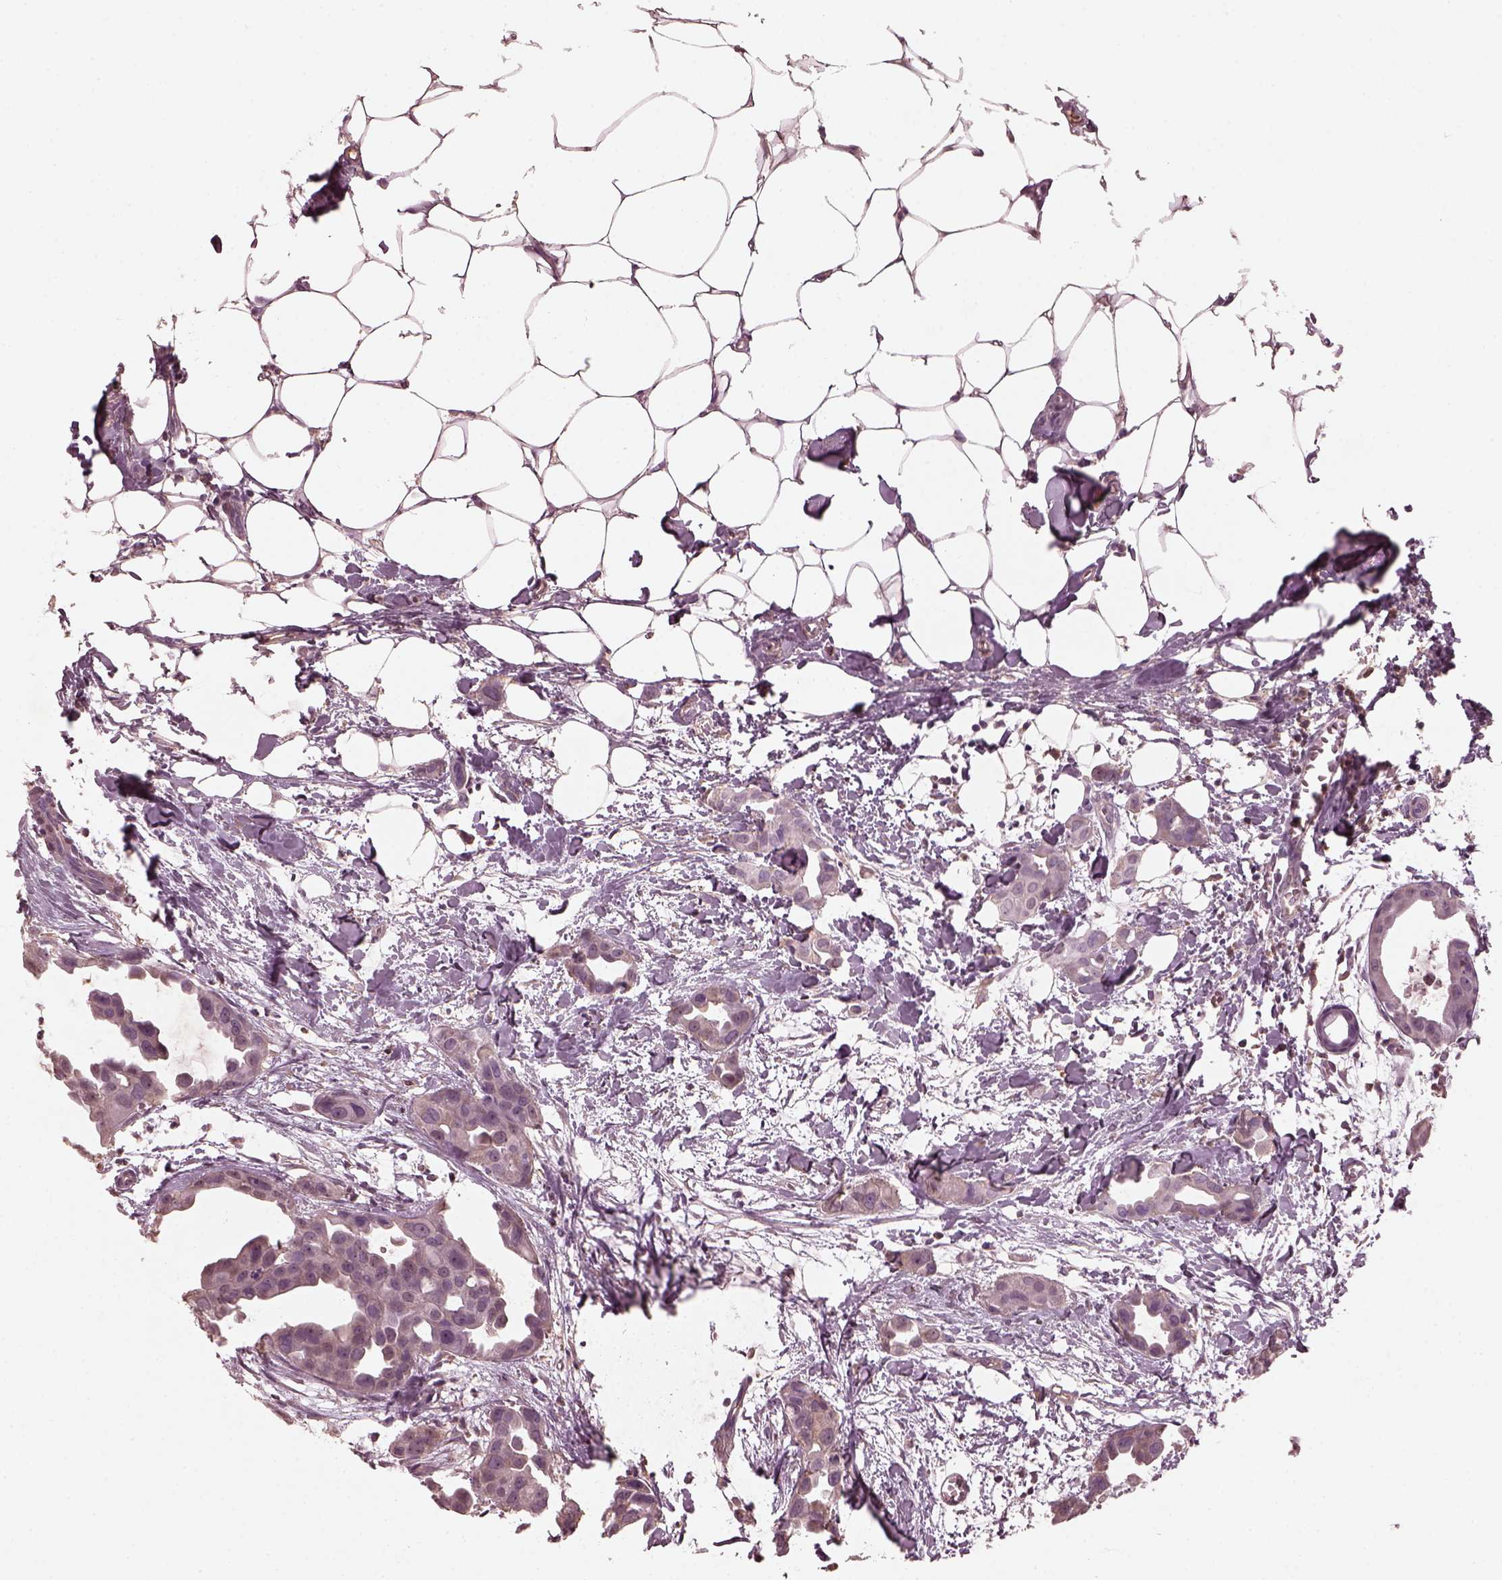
{"staining": {"intensity": "weak", "quantity": ">75%", "location": "cytoplasmic/membranous"}, "tissue": "breast cancer", "cell_type": "Tumor cells", "image_type": "cancer", "snomed": [{"axis": "morphology", "description": "Duct carcinoma"}, {"axis": "topography", "description": "Breast"}], "caption": "Protein analysis of invasive ductal carcinoma (breast) tissue displays weak cytoplasmic/membranous positivity in about >75% of tumor cells. The staining was performed using DAB, with brown indicating positive protein expression. Nuclei are stained blue with hematoxylin.", "gene": "FRRS1L", "patient": {"sex": "female", "age": 38}}